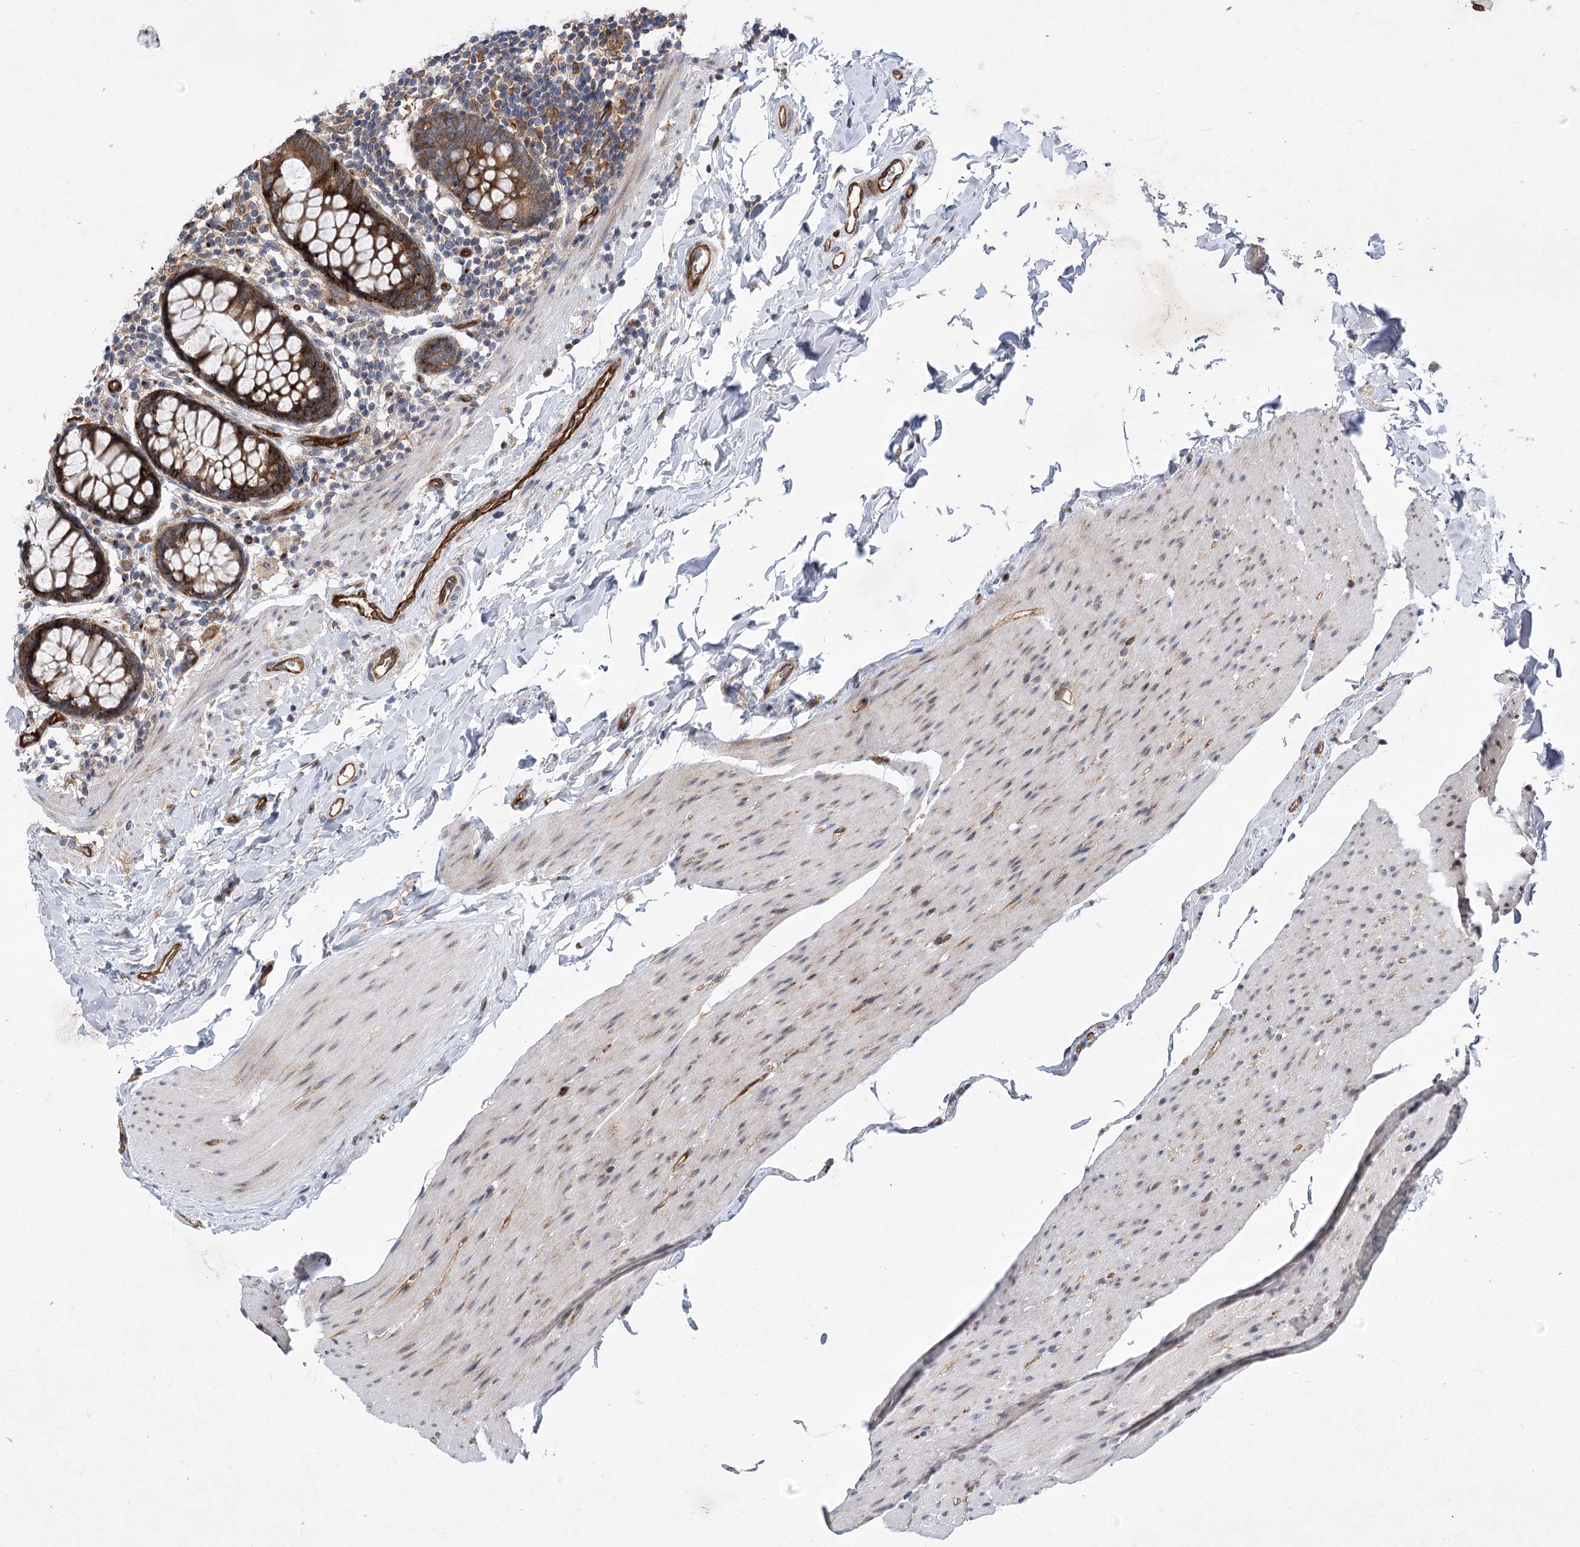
{"staining": {"intensity": "strong", "quantity": ">75%", "location": "cytoplasmic/membranous"}, "tissue": "colon", "cell_type": "Endothelial cells", "image_type": "normal", "snomed": [{"axis": "morphology", "description": "Normal tissue, NOS"}, {"axis": "topography", "description": "Colon"}], "caption": "Immunohistochemistry image of unremarkable colon: colon stained using immunohistochemistry (IHC) reveals high levels of strong protein expression localized specifically in the cytoplasmic/membranous of endothelial cells, appearing as a cytoplasmic/membranous brown color.", "gene": "ARHGAP31", "patient": {"sex": "female", "age": 80}}